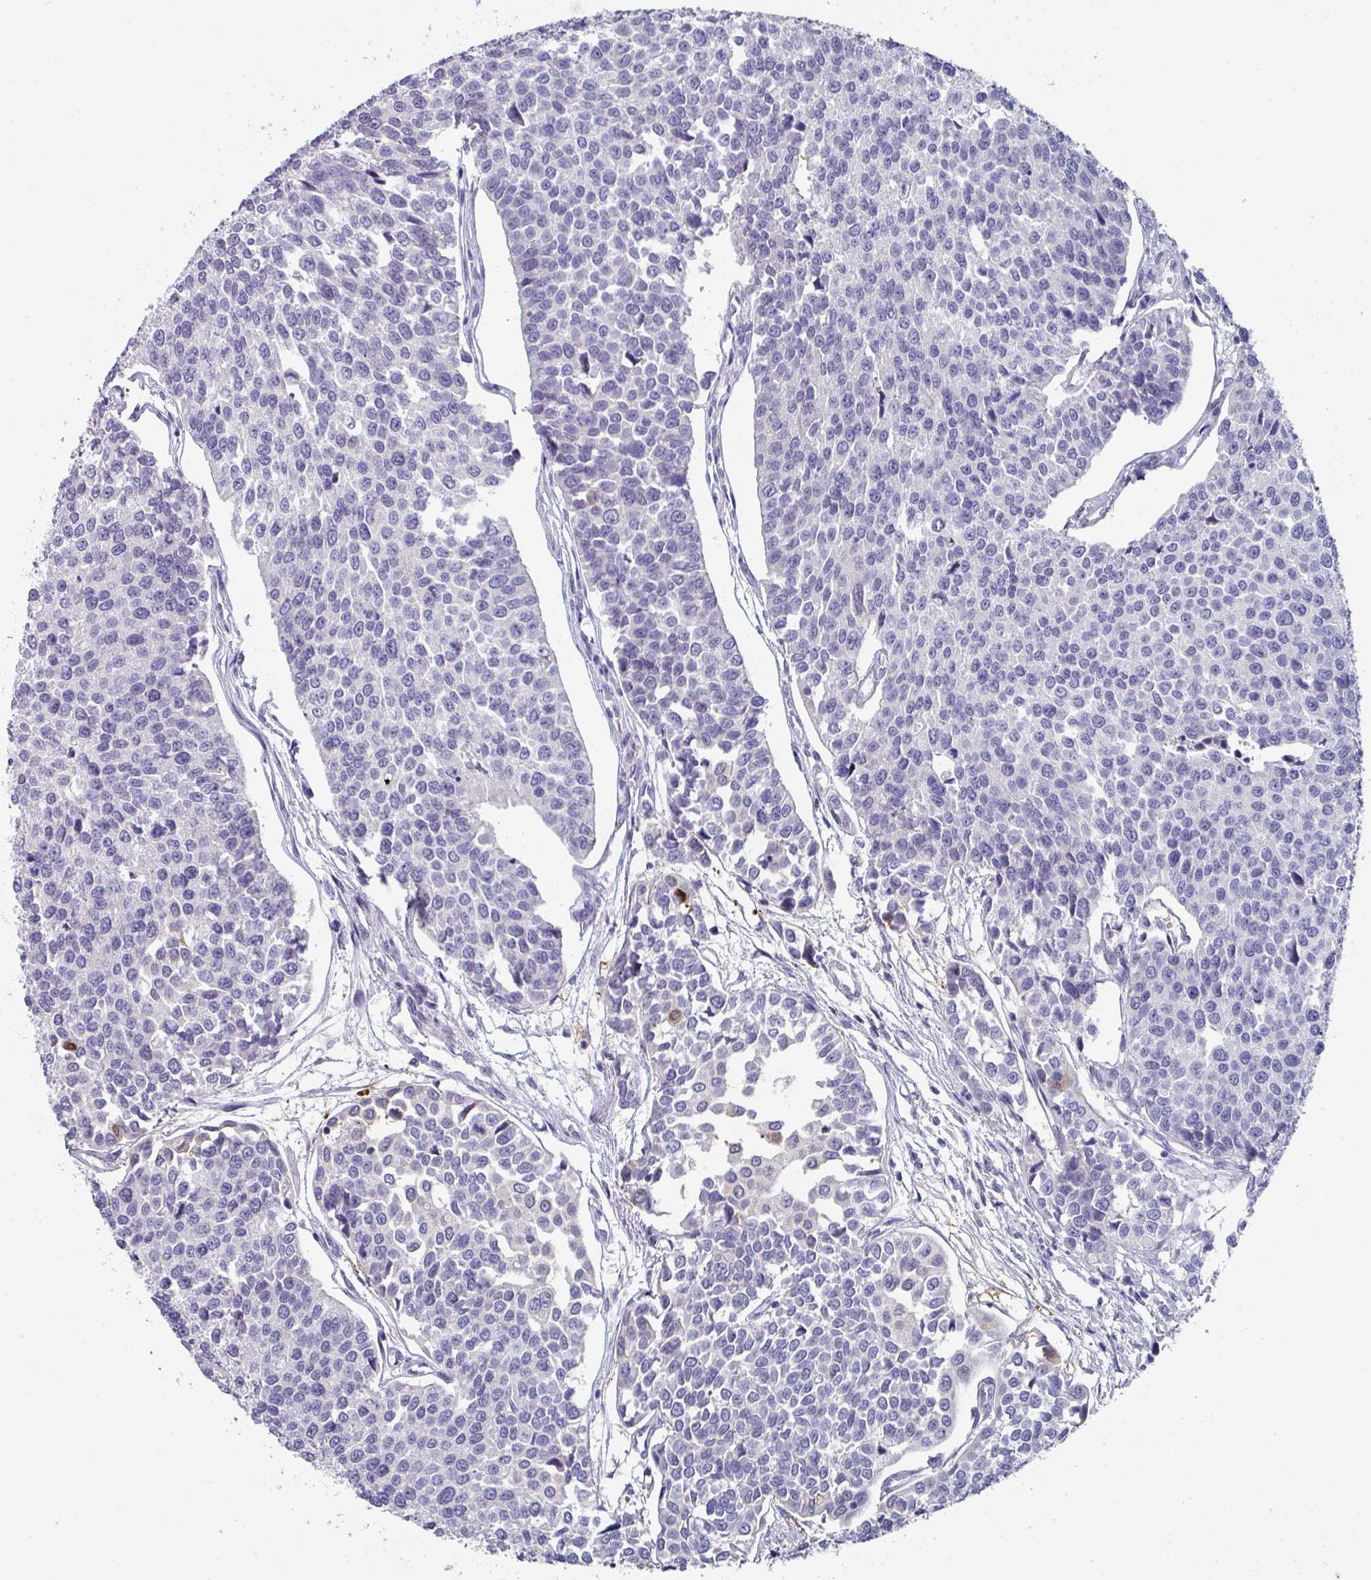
{"staining": {"intensity": "negative", "quantity": "none", "location": "none"}, "tissue": "urothelial cancer", "cell_type": "Tumor cells", "image_type": "cancer", "snomed": [{"axis": "morphology", "description": "Urothelial carcinoma, Low grade"}, {"axis": "topography", "description": "Urinary bladder"}], "caption": "An immunohistochemistry photomicrograph of low-grade urothelial carcinoma is shown. There is no staining in tumor cells of low-grade urothelial carcinoma.", "gene": "DEFB115", "patient": {"sex": "female", "age": 78}}